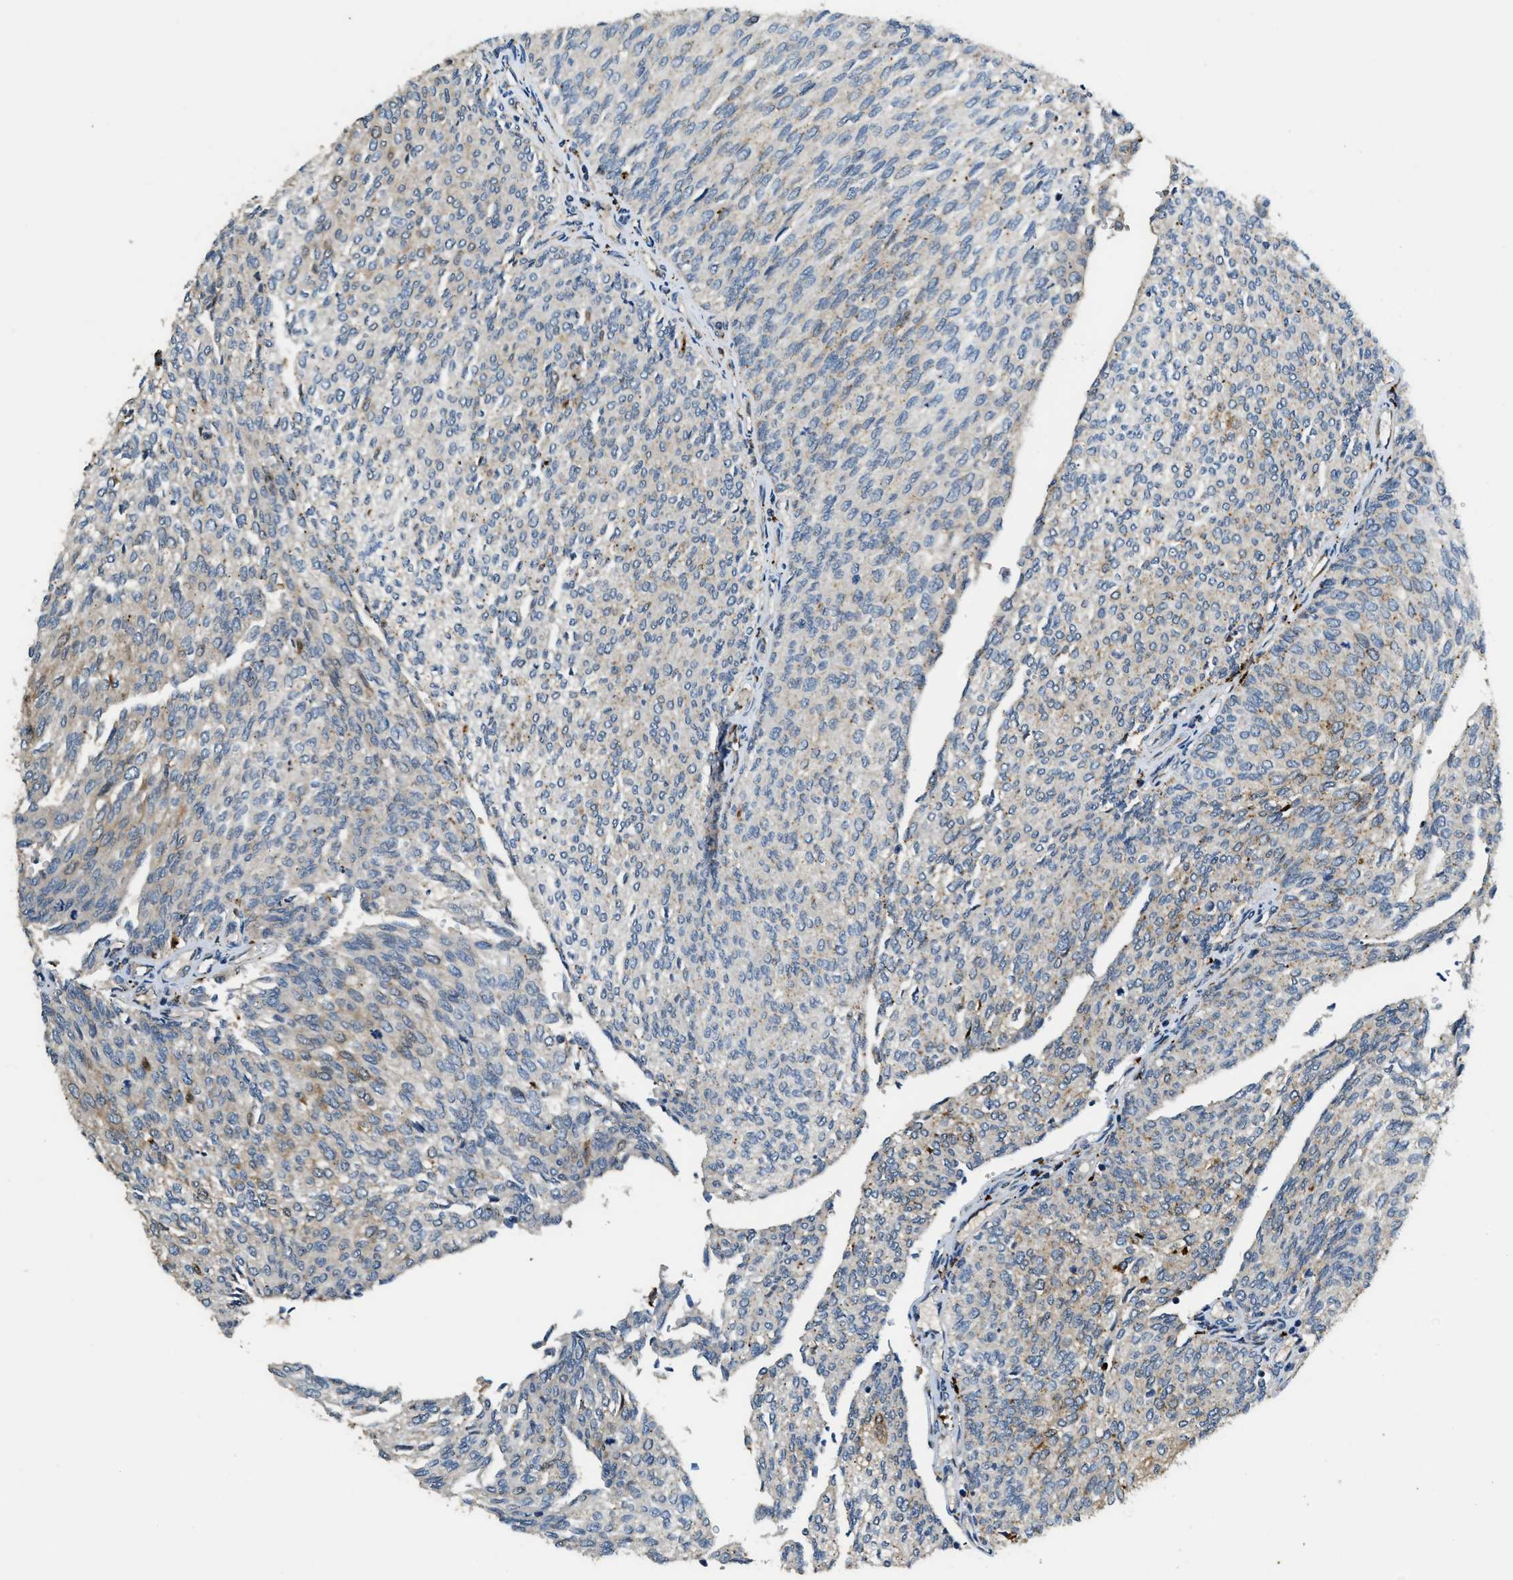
{"staining": {"intensity": "moderate", "quantity": "<25%", "location": "cytoplasmic/membranous"}, "tissue": "urothelial cancer", "cell_type": "Tumor cells", "image_type": "cancer", "snomed": [{"axis": "morphology", "description": "Urothelial carcinoma, Low grade"}, {"axis": "topography", "description": "Urinary bladder"}], "caption": "Human urothelial carcinoma (low-grade) stained for a protein (brown) displays moderate cytoplasmic/membranous positive staining in approximately <25% of tumor cells.", "gene": "HERC2", "patient": {"sex": "female", "age": 79}}